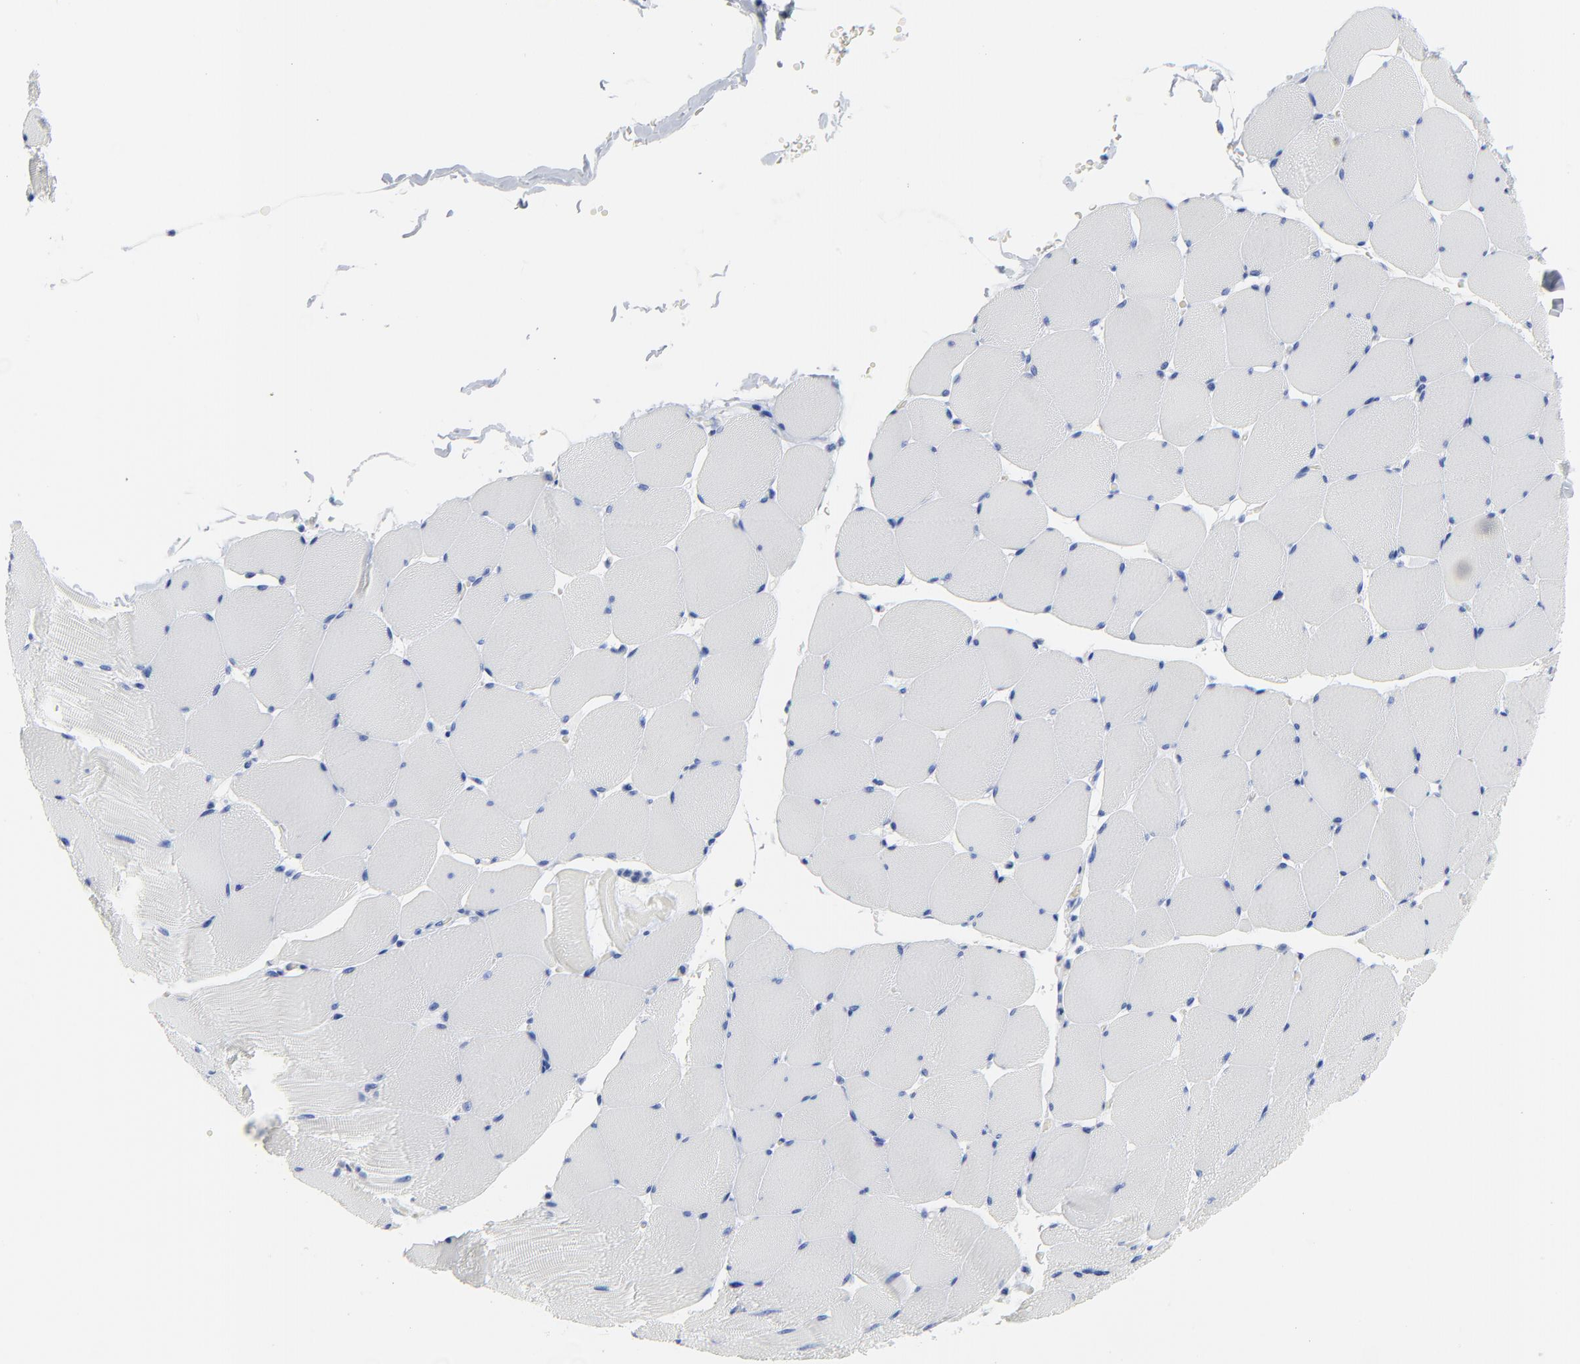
{"staining": {"intensity": "negative", "quantity": "none", "location": "none"}, "tissue": "skeletal muscle", "cell_type": "Myocytes", "image_type": "normal", "snomed": [{"axis": "morphology", "description": "Normal tissue, NOS"}, {"axis": "topography", "description": "Skeletal muscle"}], "caption": "This is an IHC histopathology image of unremarkable human skeletal muscle. There is no positivity in myocytes.", "gene": "STAT2", "patient": {"sex": "male", "age": 62}}